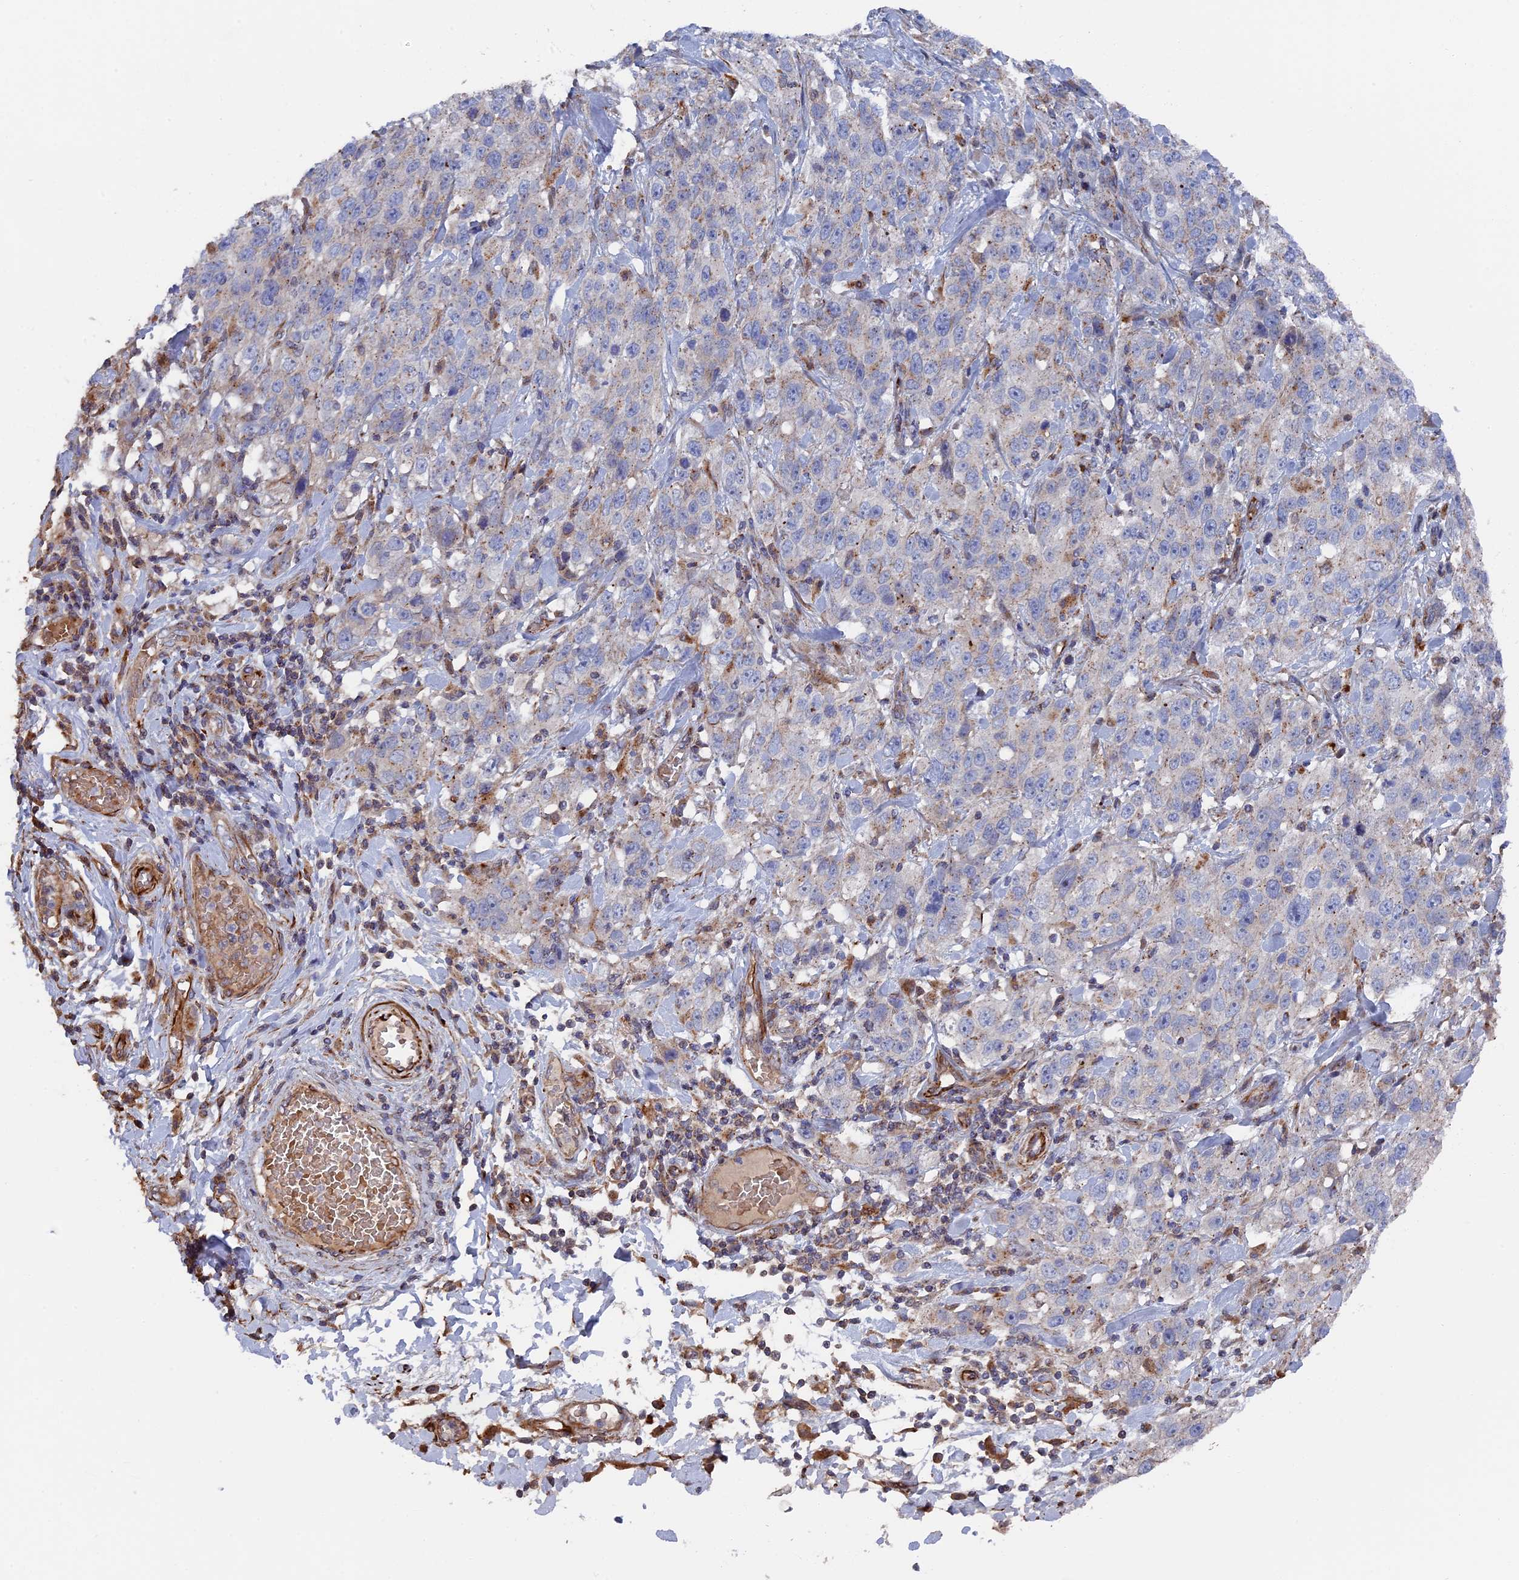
{"staining": {"intensity": "negative", "quantity": "none", "location": "none"}, "tissue": "stomach cancer", "cell_type": "Tumor cells", "image_type": "cancer", "snomed": [{"axis": "morphology", "description": "Normal tissue, NOS"}, {"axis": "morphology", "description": "Adenocarcinoma, NOS"}, {"axis": "topography", "description": "Lymph node"}, {"axis": "topography", "description": "Stomach"}], "caption": "IHC photomicrograph of human stomach adenocarcinoma stained for a protein (brown), which displays no positivity in tumor cells.", "gene": "SMG9", "patient": {"sex": "male", "age": 48}}